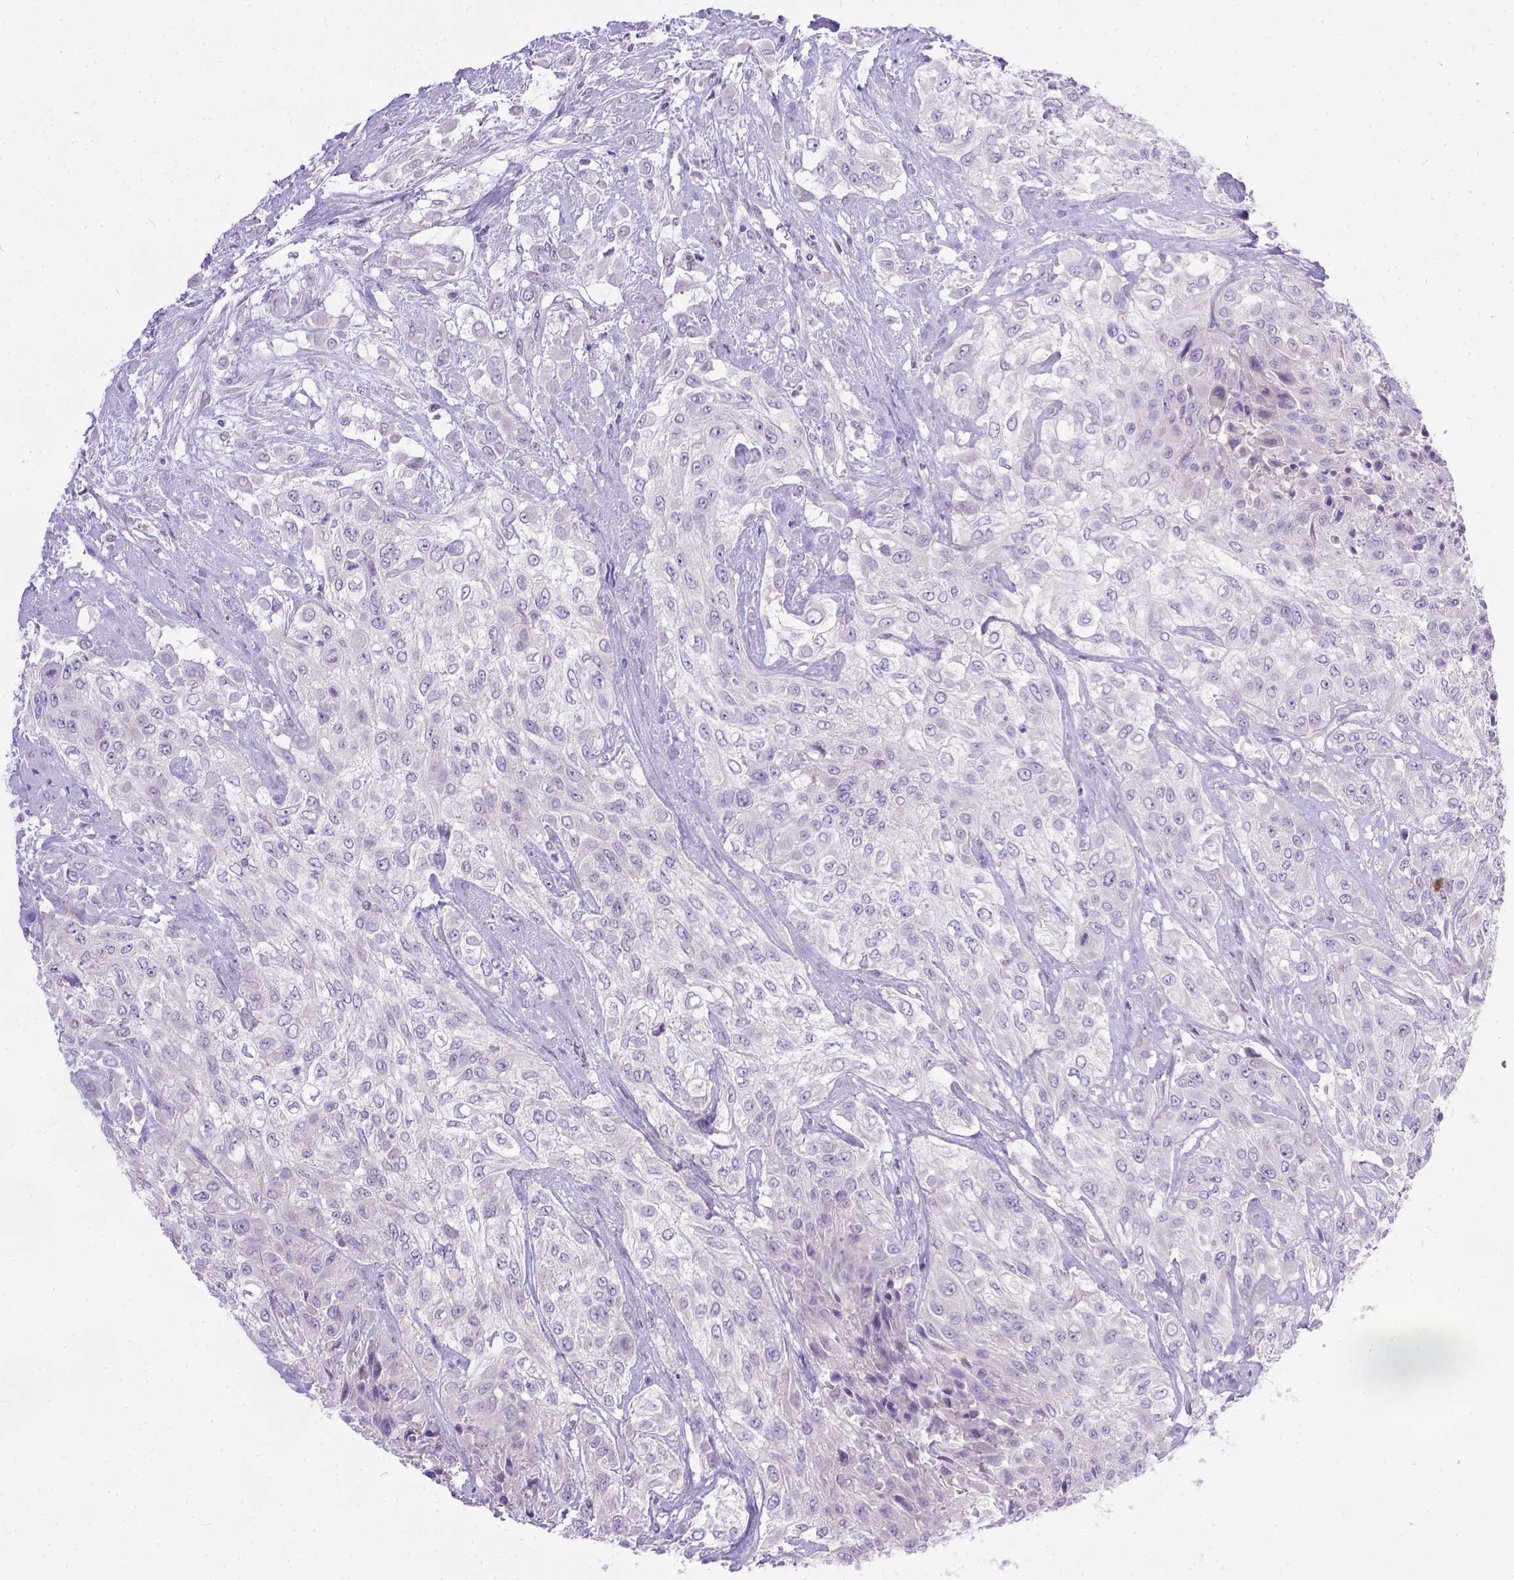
{"staining": {"intensity": "negative", "quantity": "none", "location": "none"}, "tissue": "urothelial cancer", "cell_type": "Tumor cells", "image_type": "cancer", "snomed": [{"axis": "morphology", "description": "Urothelial carcinoma, High grade"}, {"axis": "topography", "description": "Urinary bladder"}], "caption": "DAB immunohistochemical staining of human urothelial cancer shows no significant staining in tumor cells.", "gene": "TTLL6", "patient": {"sex": "male", "age": 57}}